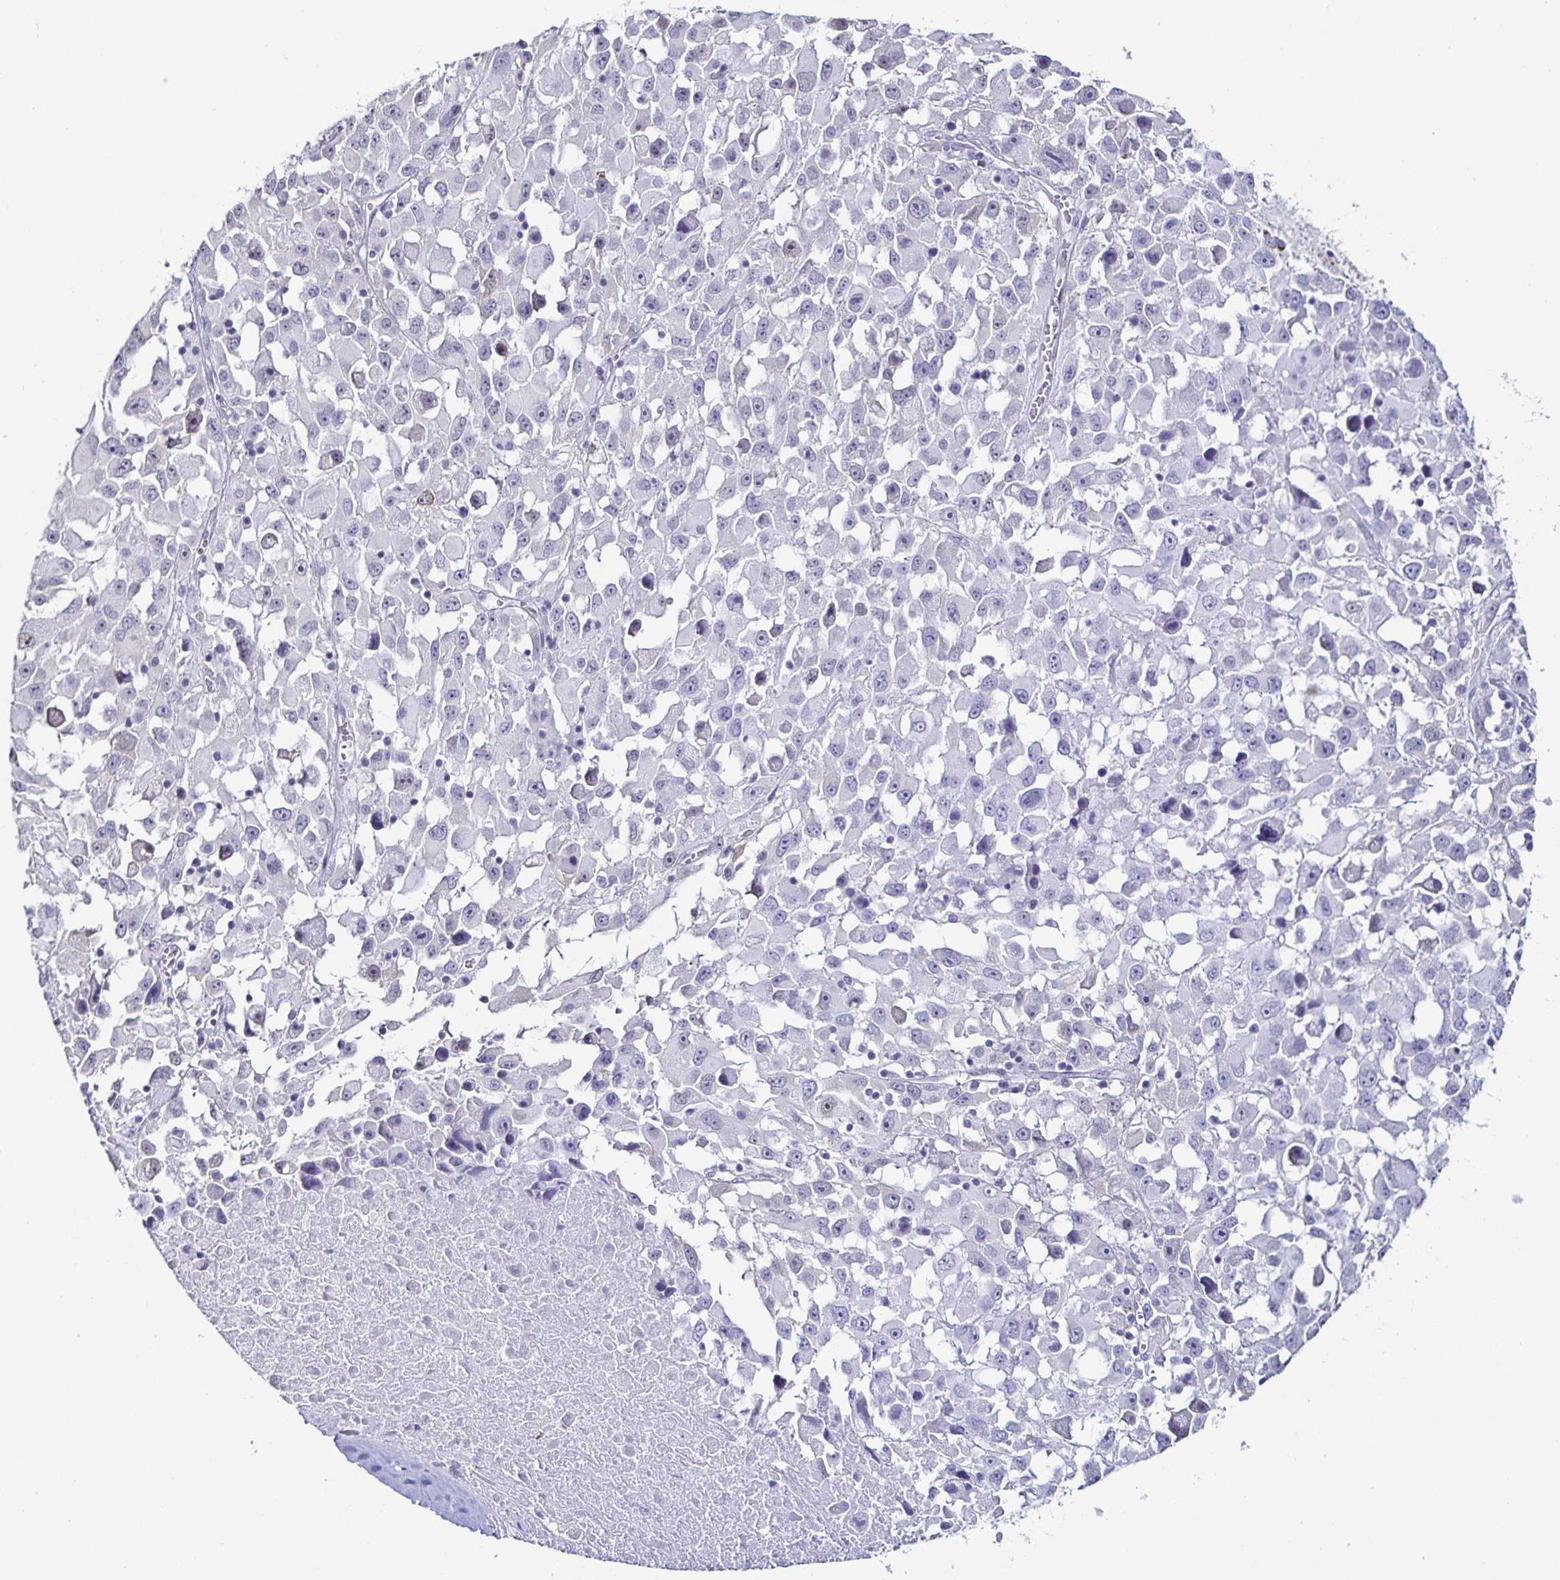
{"staining": {"intensity": "negative", "quantity": "none", "location": "none"}, "tissue": "melanoma", "cell_type": "Tumor cells", "image_type": "cancer", "snomed": [{"axis": "morphology", "description": "Malignant melanoma, Metastatic site"}, {"axis": "topography", "description": "Soft tissue"}], "caption": "DAB (3,3'-diaminobenzidine) immunohistochemical staining of human malignant melanoma (metastatic site) displays no significant expression in tumor cells. Nuclei are stained in blue.", "gene": "DDX39B", "patient": {"sex": "male", "age": 50}}